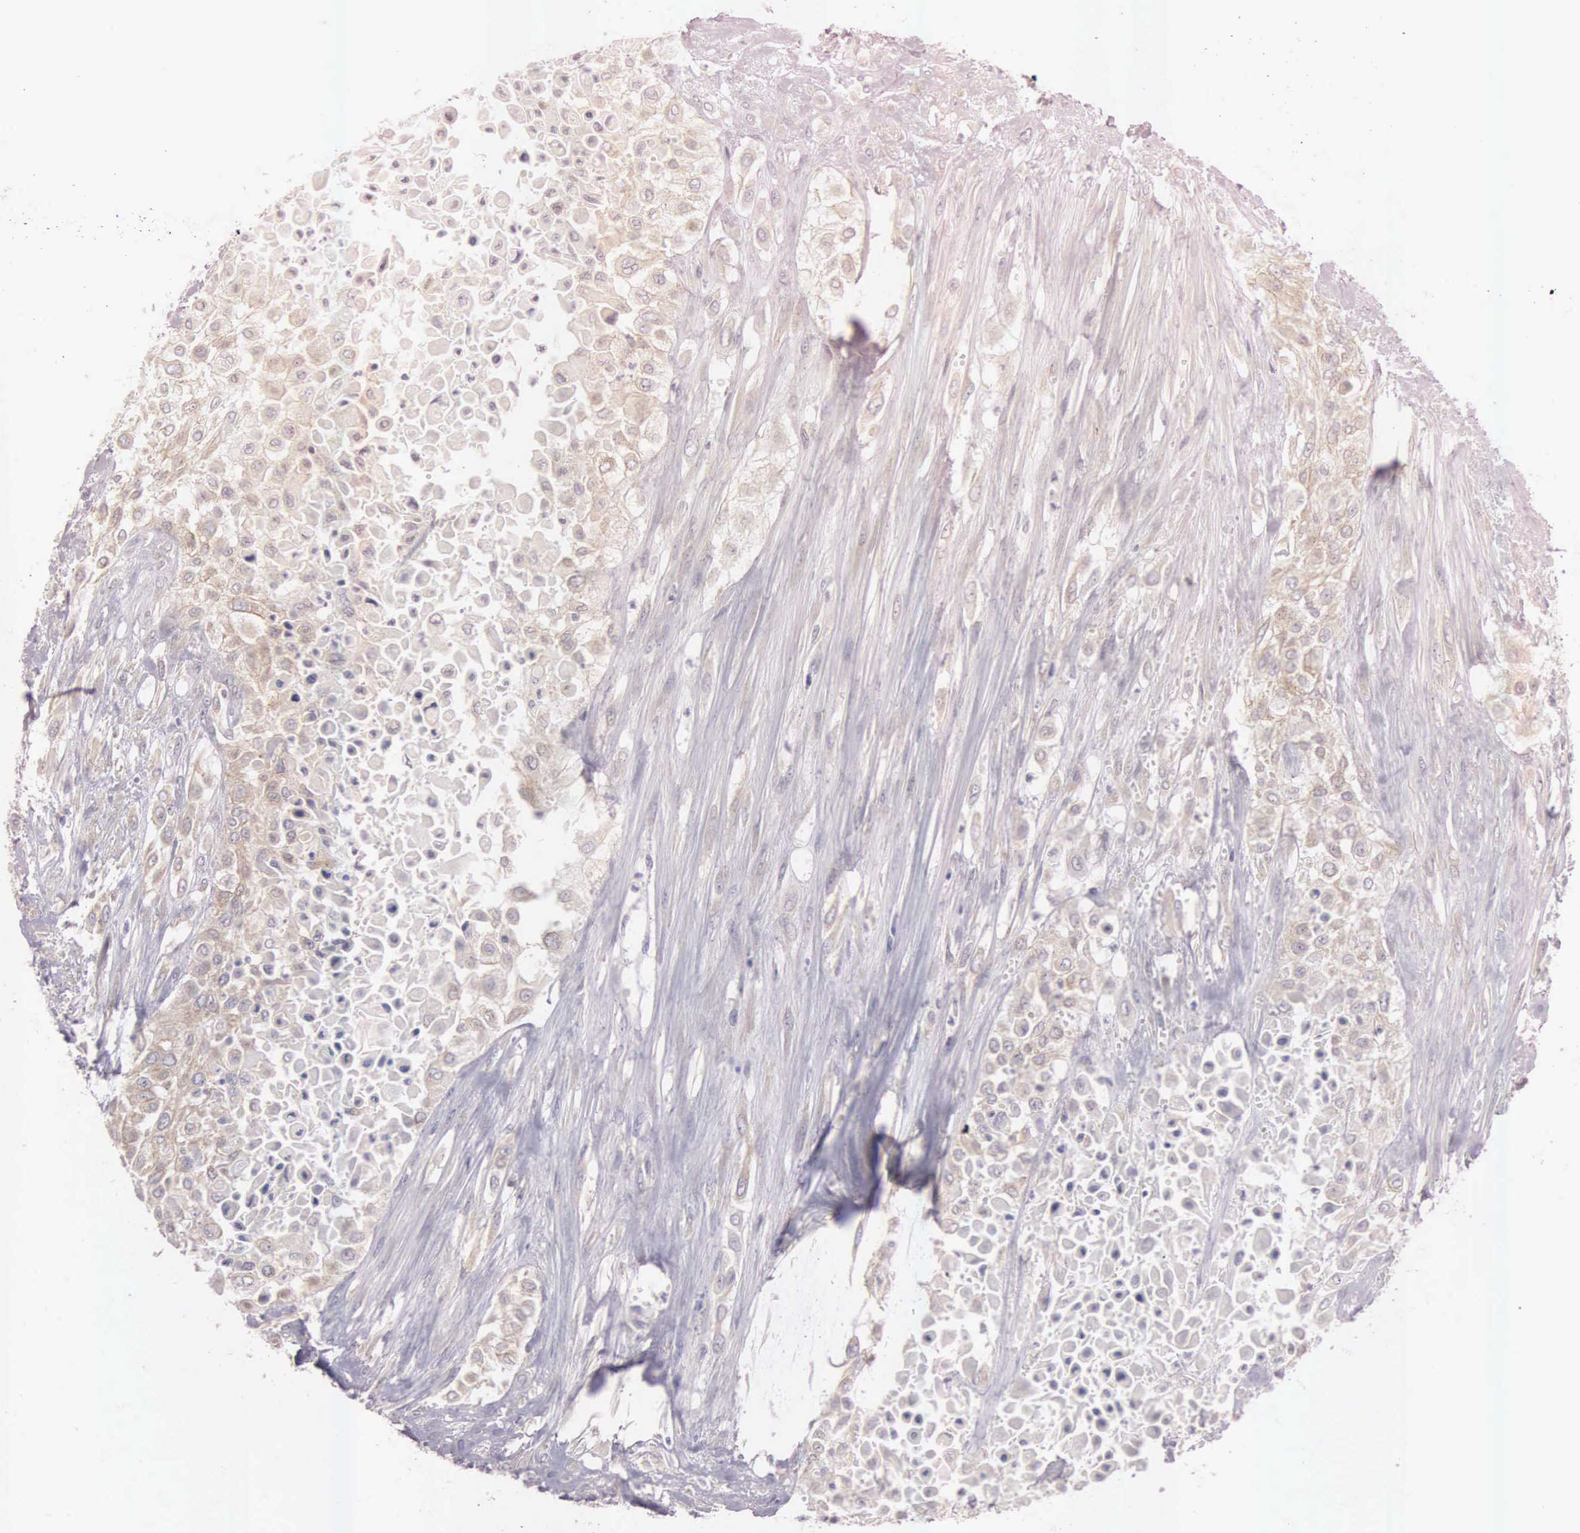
{"staining": {"intensity": "weak", "quantity": ">75%", "location": "cytoplasmic/membranous"}, "tissue": "urothelial cancer", "cell_type": "Tumor cells", "image_type": "cancer", "snomed": [{"axis": "morphology", "description": "Urothelial carcinoma, High grade"}, {"axis": "topography", "description": "Urinary bladder"}], "caption": "IHC histopathology image of high-grade urothelial carcinoma stained for a protein (brown), which shows low levels of weak cytoplasmic/membranous expression in about >75% of tumor cells.", "gene": "CEP170B", "patient": {"sex": "male", "age": 57}}